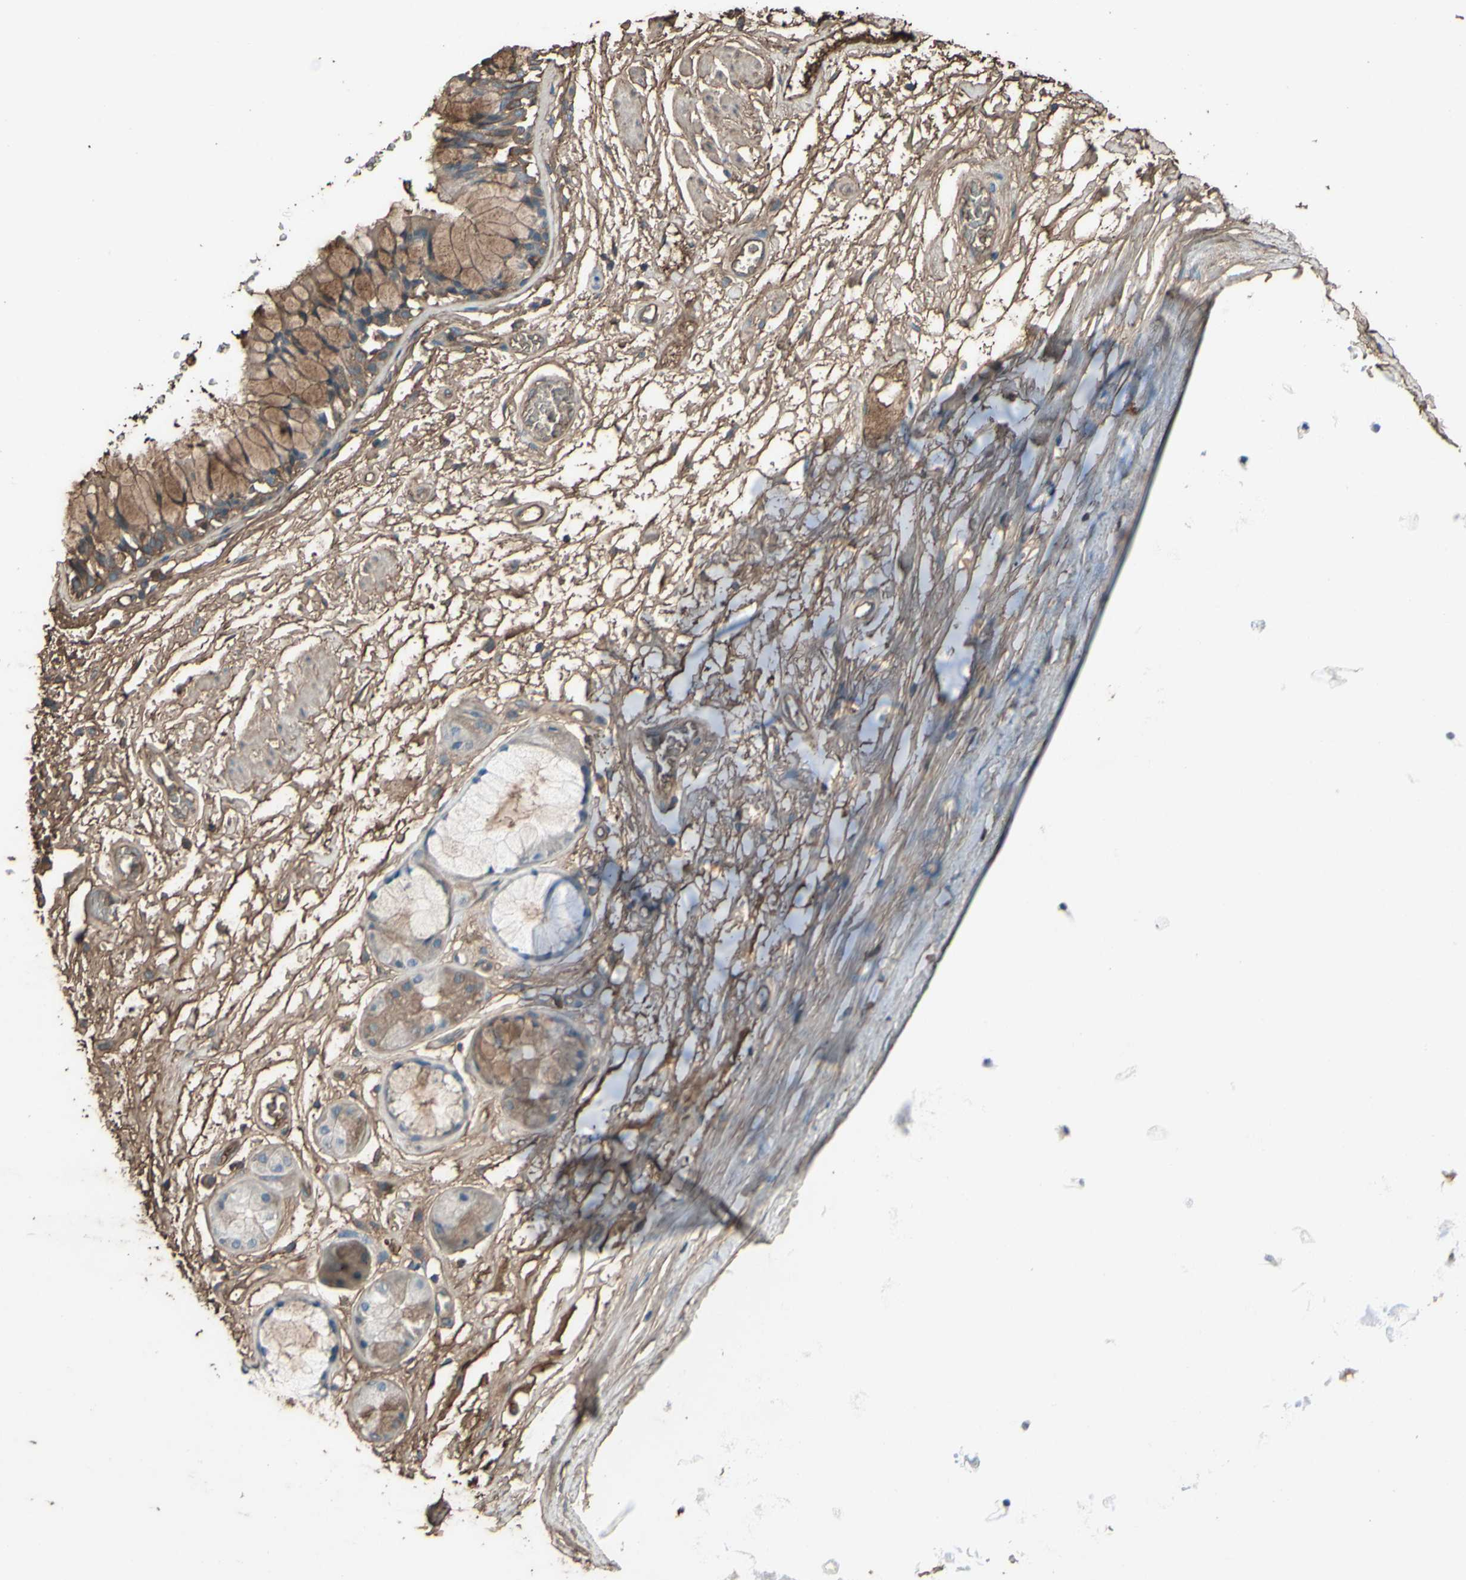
{"staining": {"intensity": "moderate", "quantity": "25%-75%", "location": "cytoplasmic/membranous"}, "tissue": "bronchus", "cell_type": "Respiratory epithelial cells", "image_type": "normal", "snomed": [{"axis": "morphology", "description": "Normal tissue, NOS"}, {"axis": "topography", "description": "Bronchus"}], "caption": "Respiratory epithelial cells show moderate cytoplasmic/membranous expression in approximately 25%-75% of cells in unremarkable bronchus. The protein of interest is stained brown, and the nuclei are stained in blue (DAB IHC with brightfield microscopy, high magnification).", "gene": "PTGDS", "patient": {"sex": "male", "age": 66}}